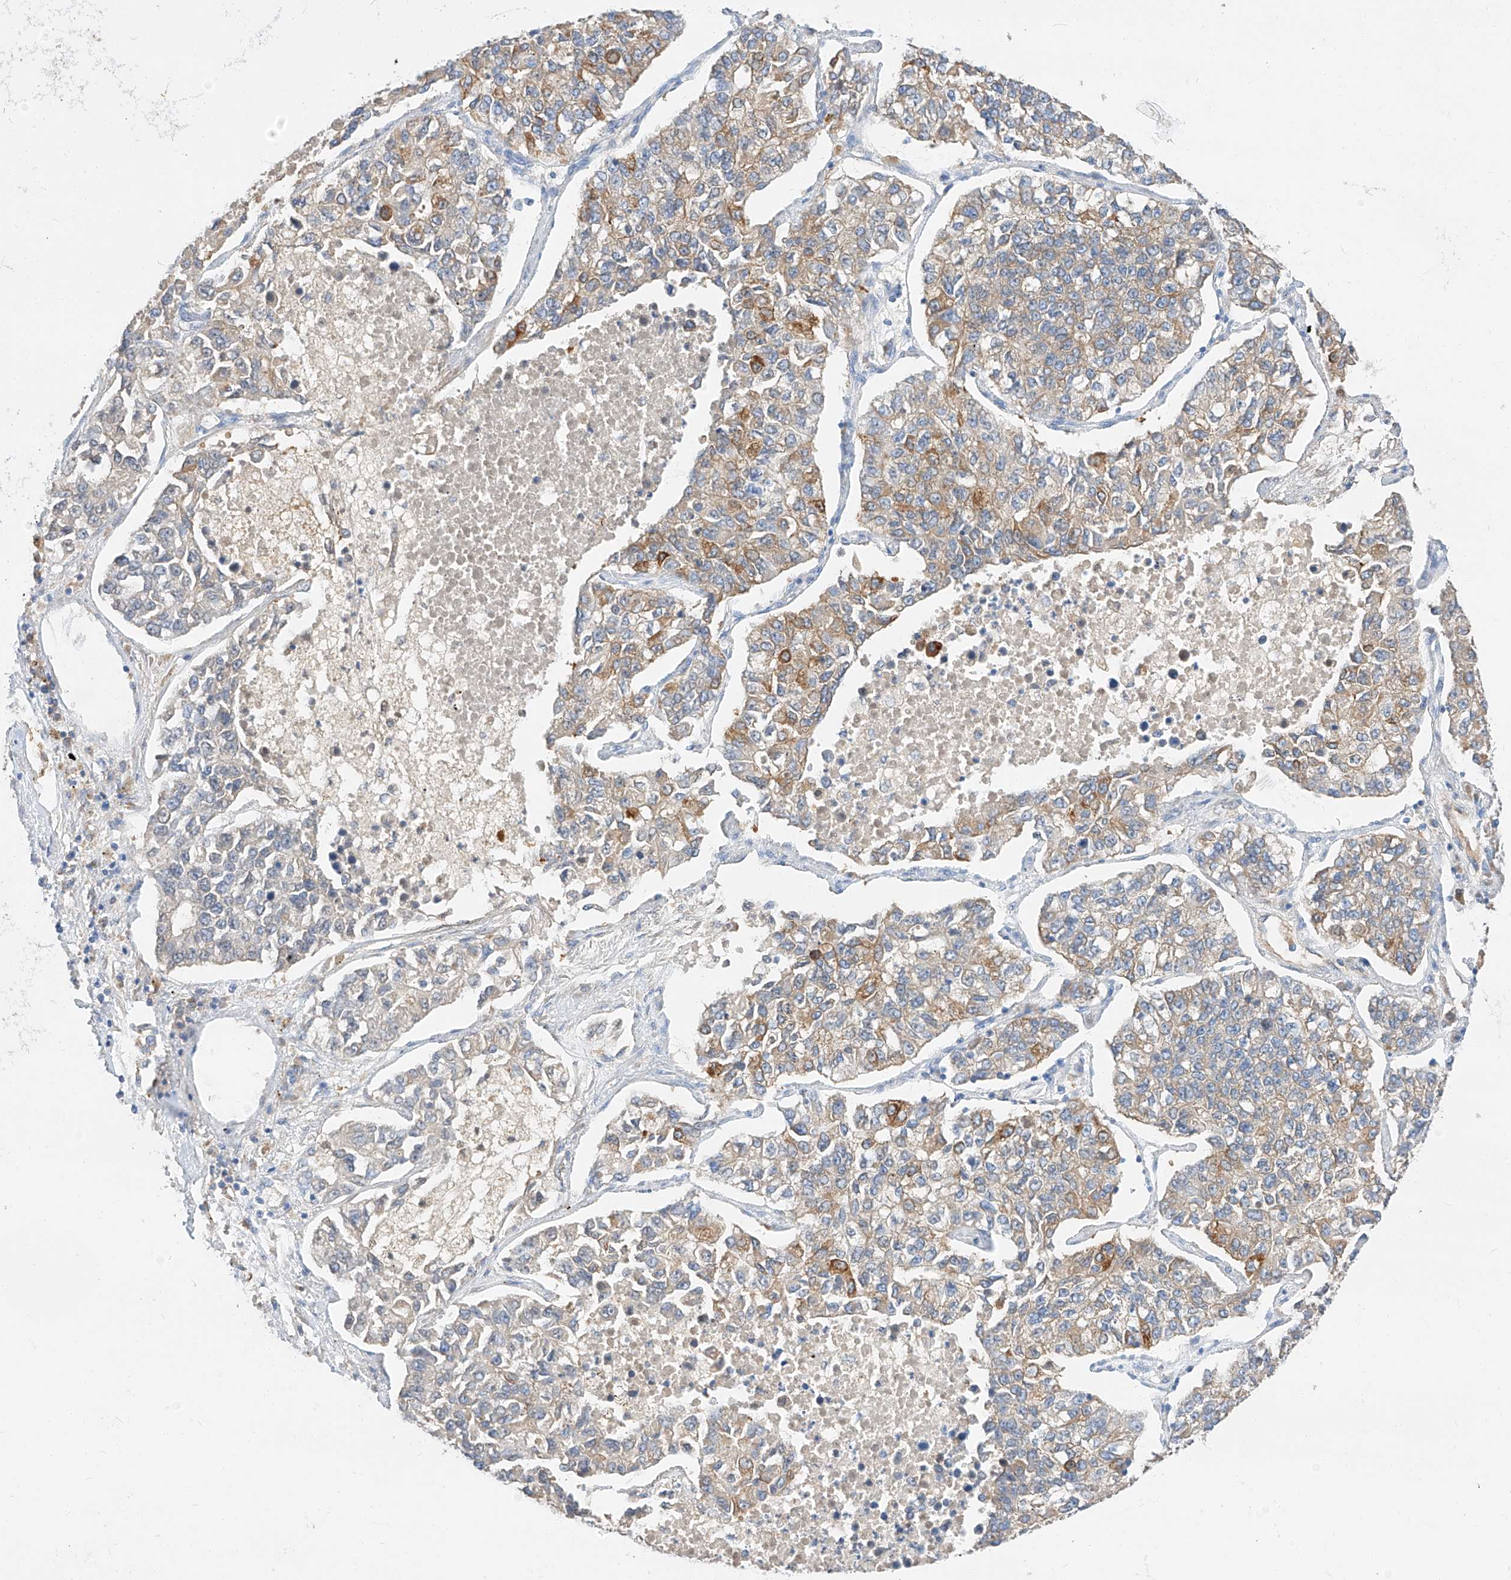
{"staining": {"intensity": "moderate", "quantity": "25%-75%", "location": "cytoplasmic/membranous"}, "tissue": "lung cancer", "cell_type": "Tumor cells", "image_type": "cancer", "snomed": [{"axis": "morphology", "description": "Adenocarcinoma, NOS"}, {"axis": "topography", "description": "Lung"}], "caption": "Protein expression analysis of human adenocarcinoma (lung) reveals moderate cytoplasmic/membranous staining in about 25%-75% of tumor cells. Nuclei are stained in blue.", "gene": "MAP7", "patient": {"sex": "male", "age": 49}}